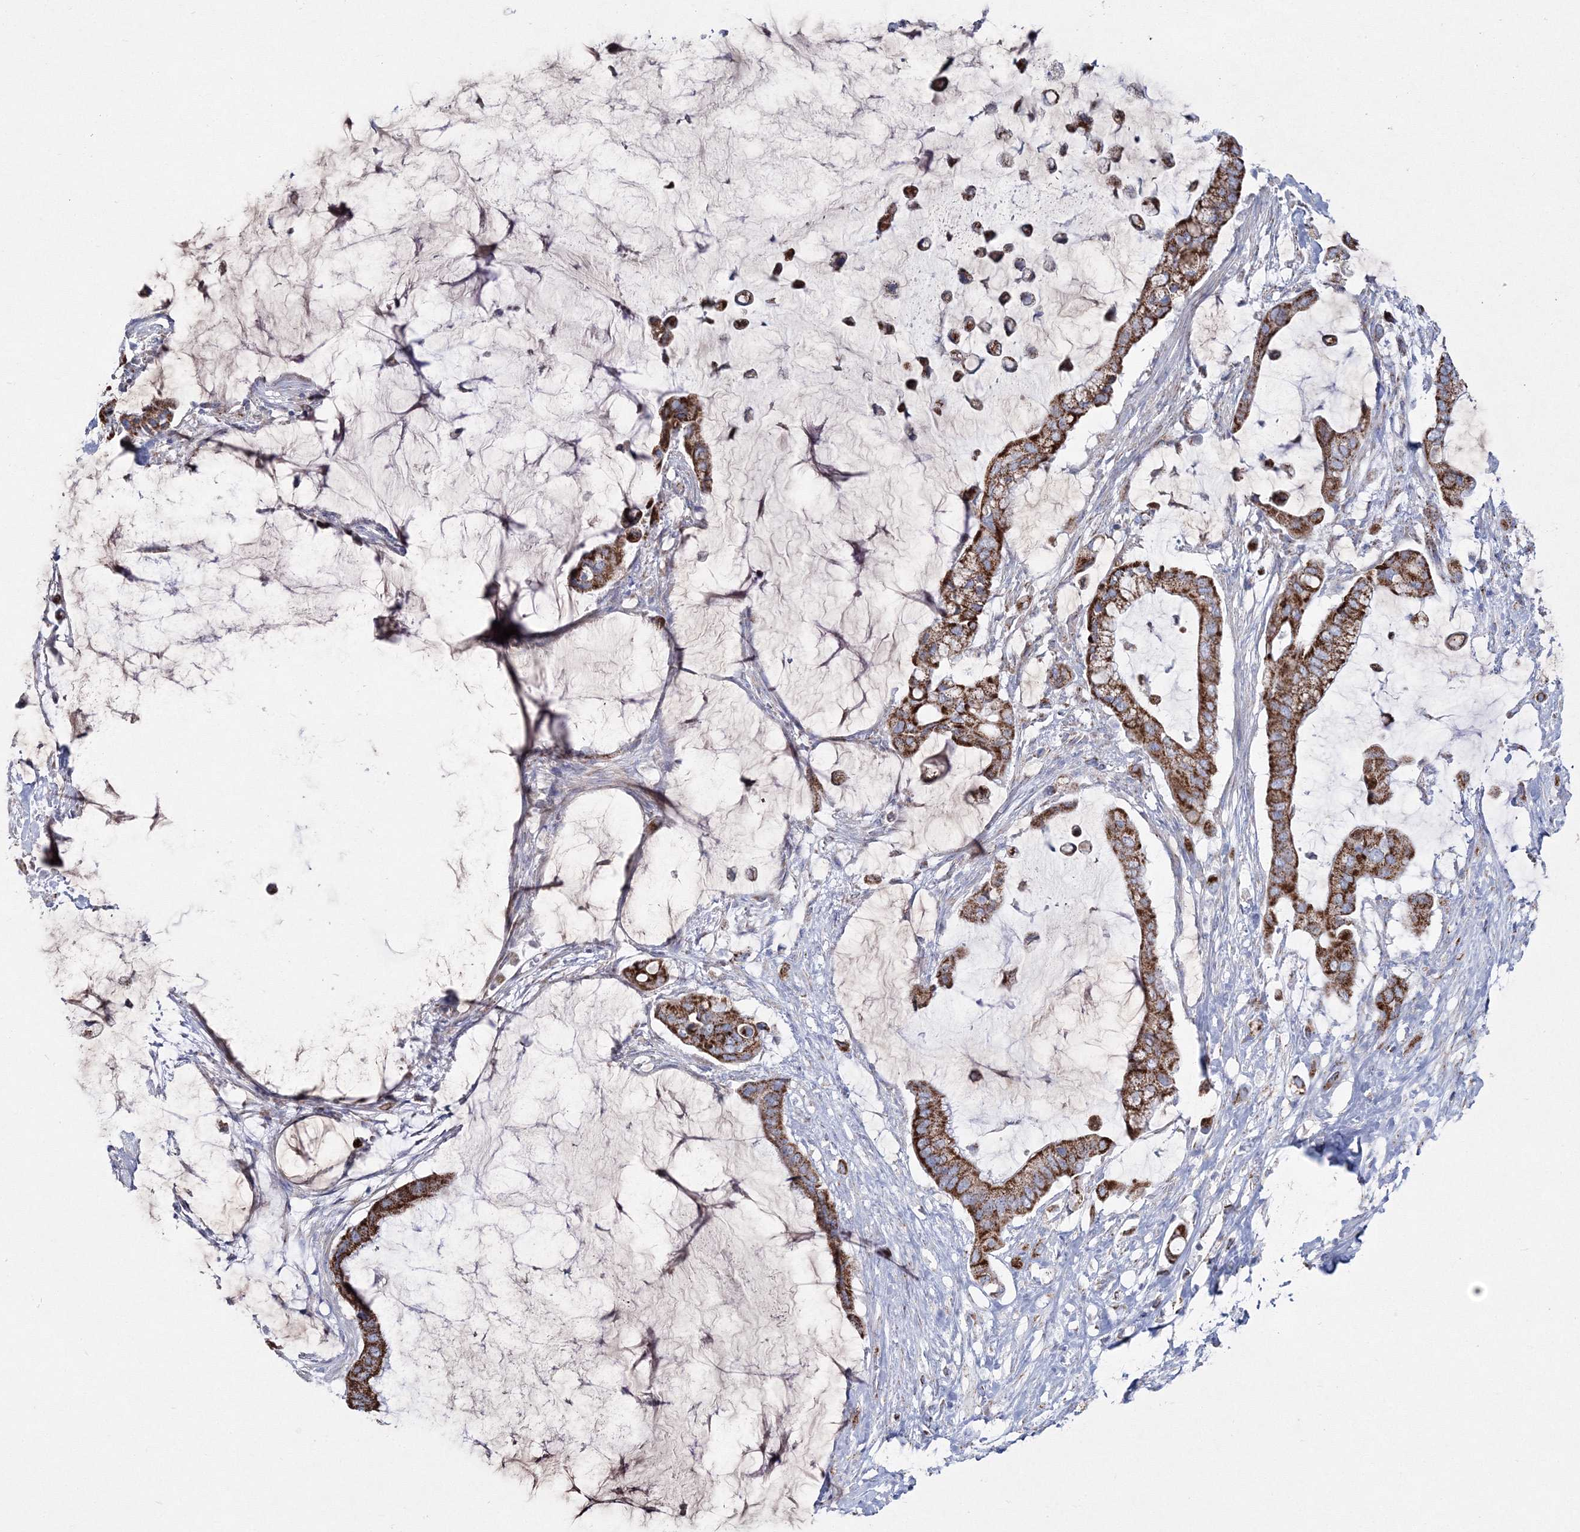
{"staining": {"intensity": "strong", "quantity": ">75%", "location": "cytoplasmic/membranous"}, "tissue": "pancreatic cancer", "cell_type": "Tumor cells", "image_type": "cancer", "snomed": [{"axis": "morphology", "description": "Adenocarcinoma, NOS"}, {"axis": "topography", "description": "Pancreas"}], "caption": "The image shows staining of pancreatic cancer (adenocarcinoma), revealing strong cytoplasmic/membranous protein positivity (brown color) within tumor cells.", "gene": "HIBCH", "patient": {"sex": "male", "age": 41}}